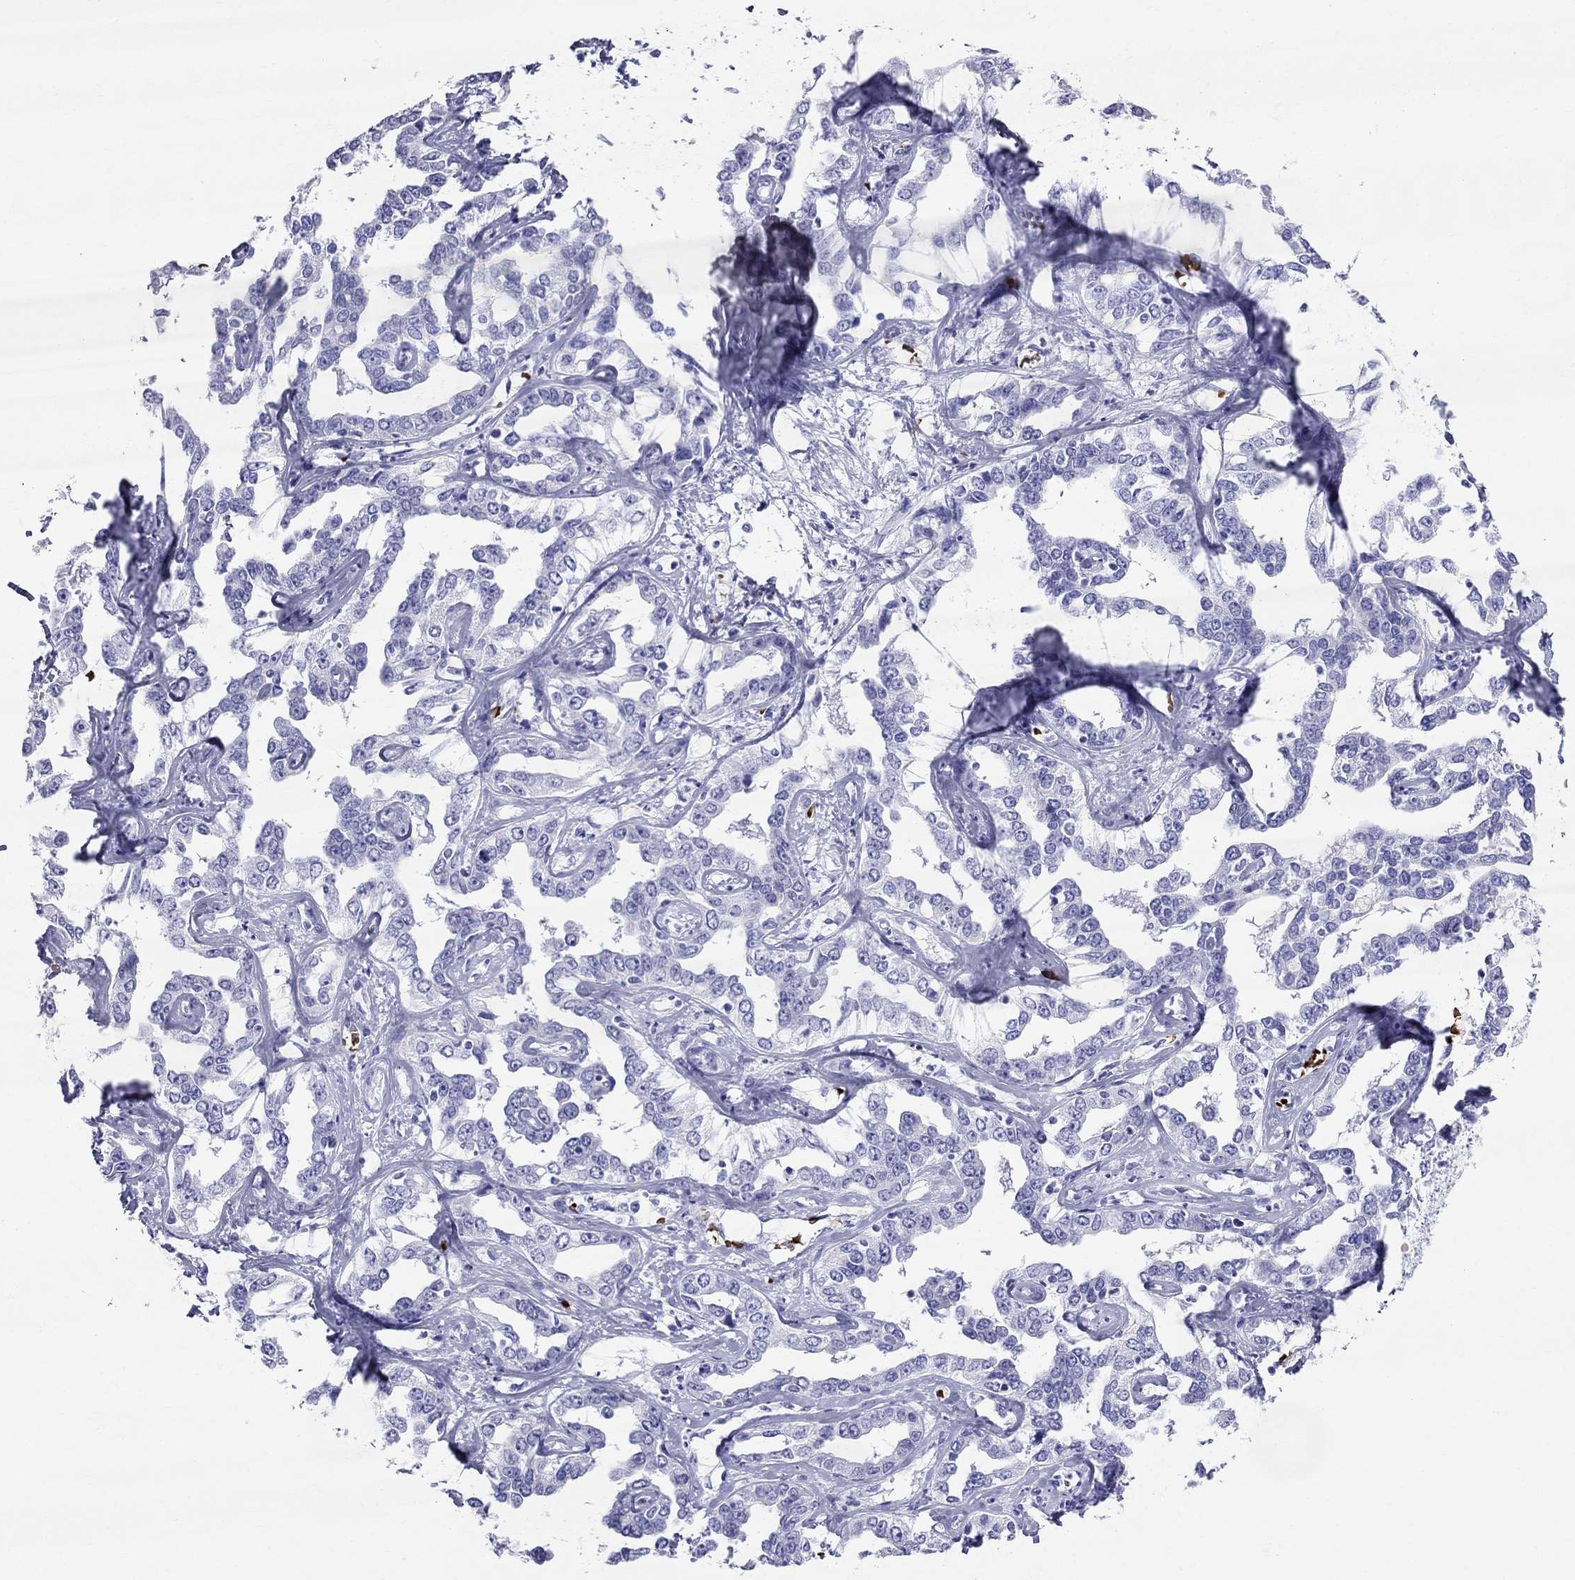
{"staining": {"intensity": "negative", "quantity": "none", "location": "none"}, "tissue": "liver cancer", "cell_type": "Tumor cells", "image_type": "cancer", "snomed": [{"axis": "morphology", "description": "Cholangiocarcinoma"}, {"axis": "topography", "description": "Liver"}], "caption": "Liver cholangiocarcinoma was stained to show a protein in brown. There is no significant staining in tumor cells. (DAB immunohistochemistry (IHC), high magnification).", "gene": "DNAAF6", "patient": {"sex": "male", "age": 59}}